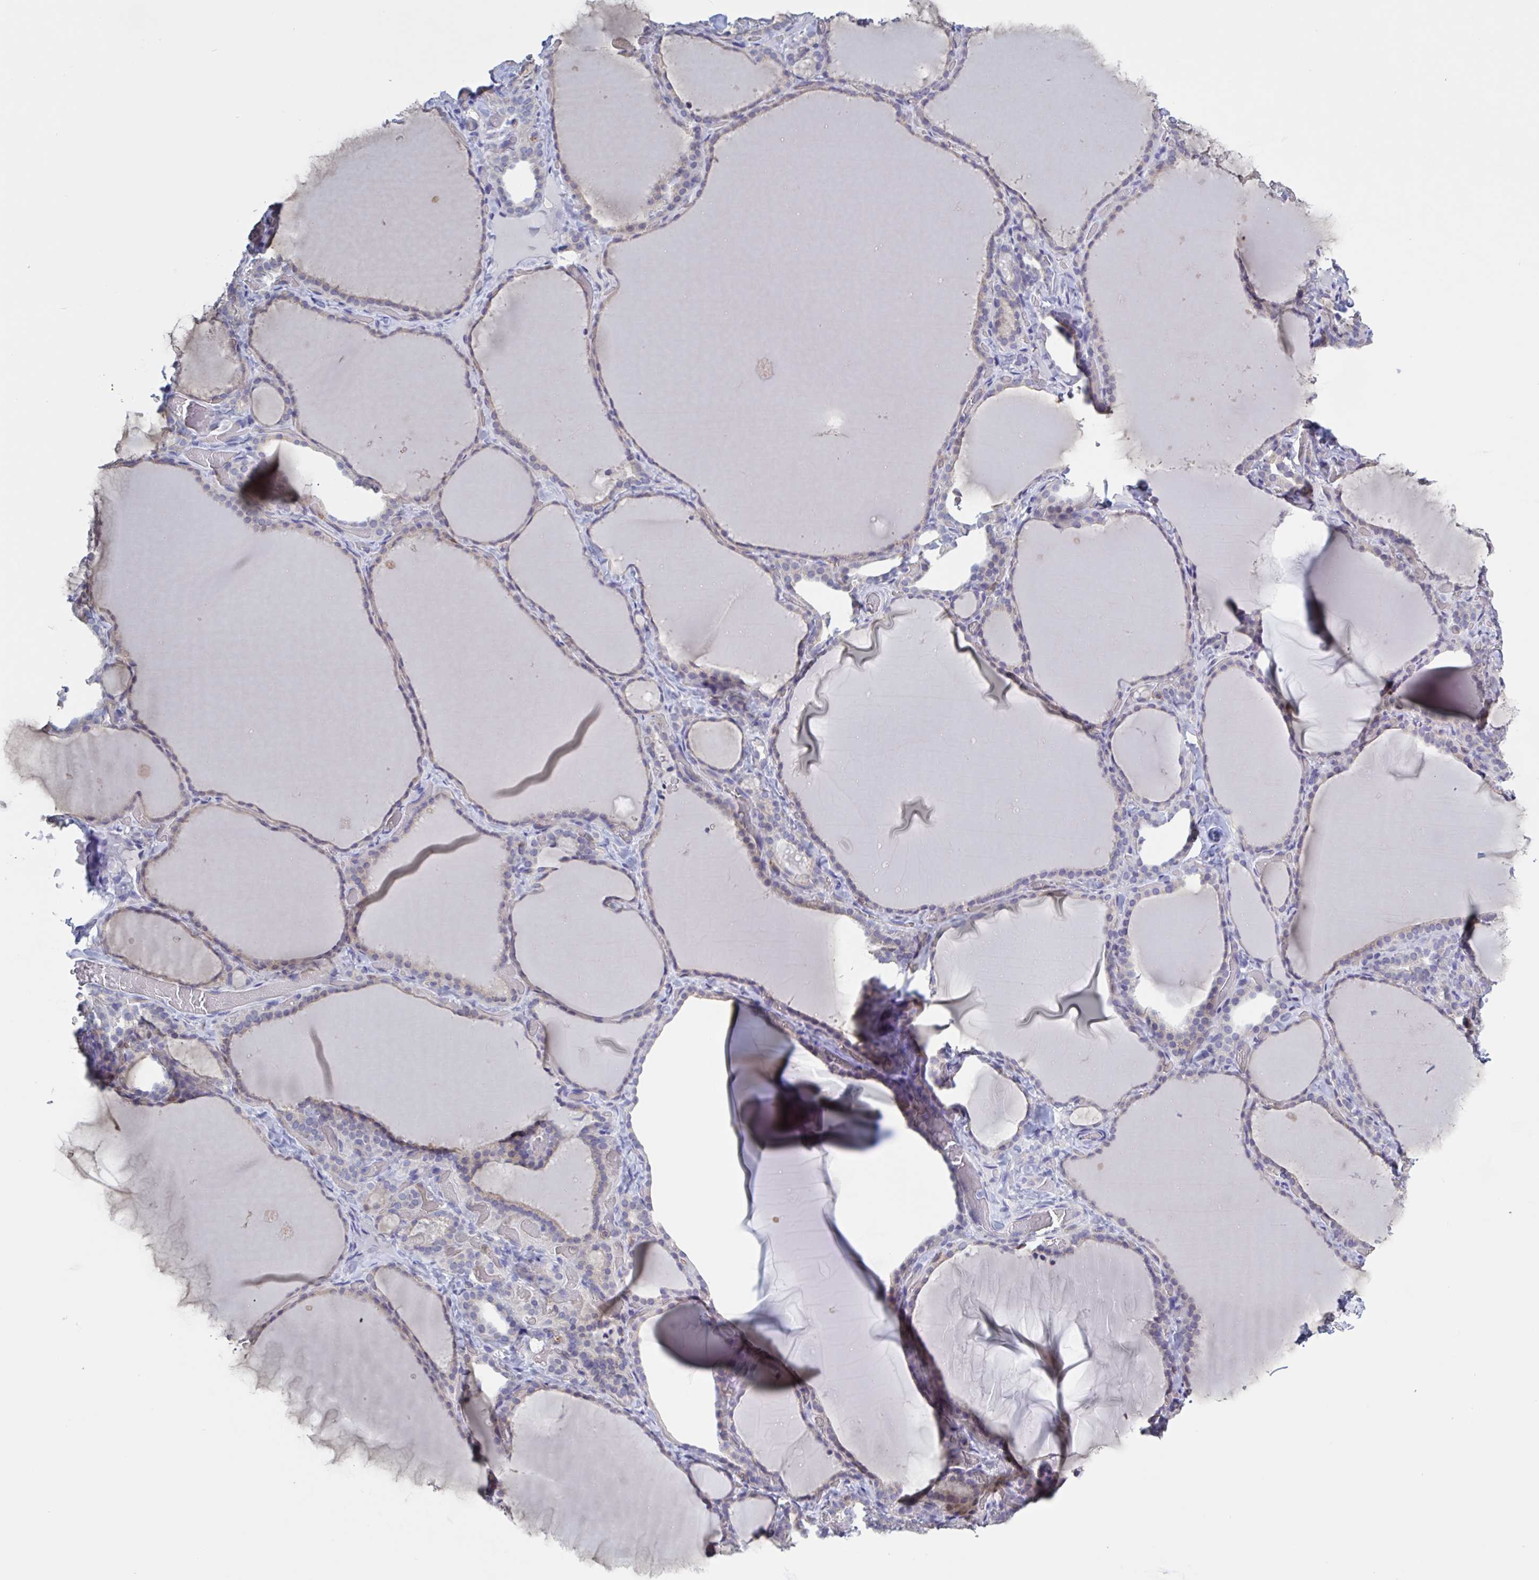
{"staining": {"intensity": "negative", "quantity": "none", "location": "none"}, "tissue": "thyroid gland", "cell_type": "Glandular cells", "image_type": "normal", "snomed": [{"axis": "morphology", "description": "Normal tissue, NOS"}, {"axis": "topography", "description": "Thyroid gland"}], "caption": "Immunohistochemistry micrograph of unremarkable thyroid gland: human thyroid gland stained with DAB demonstrates no significant protein staining in glandular cells.", "gene": "ST14", "patient": {"sex": "female", "age": 22}}